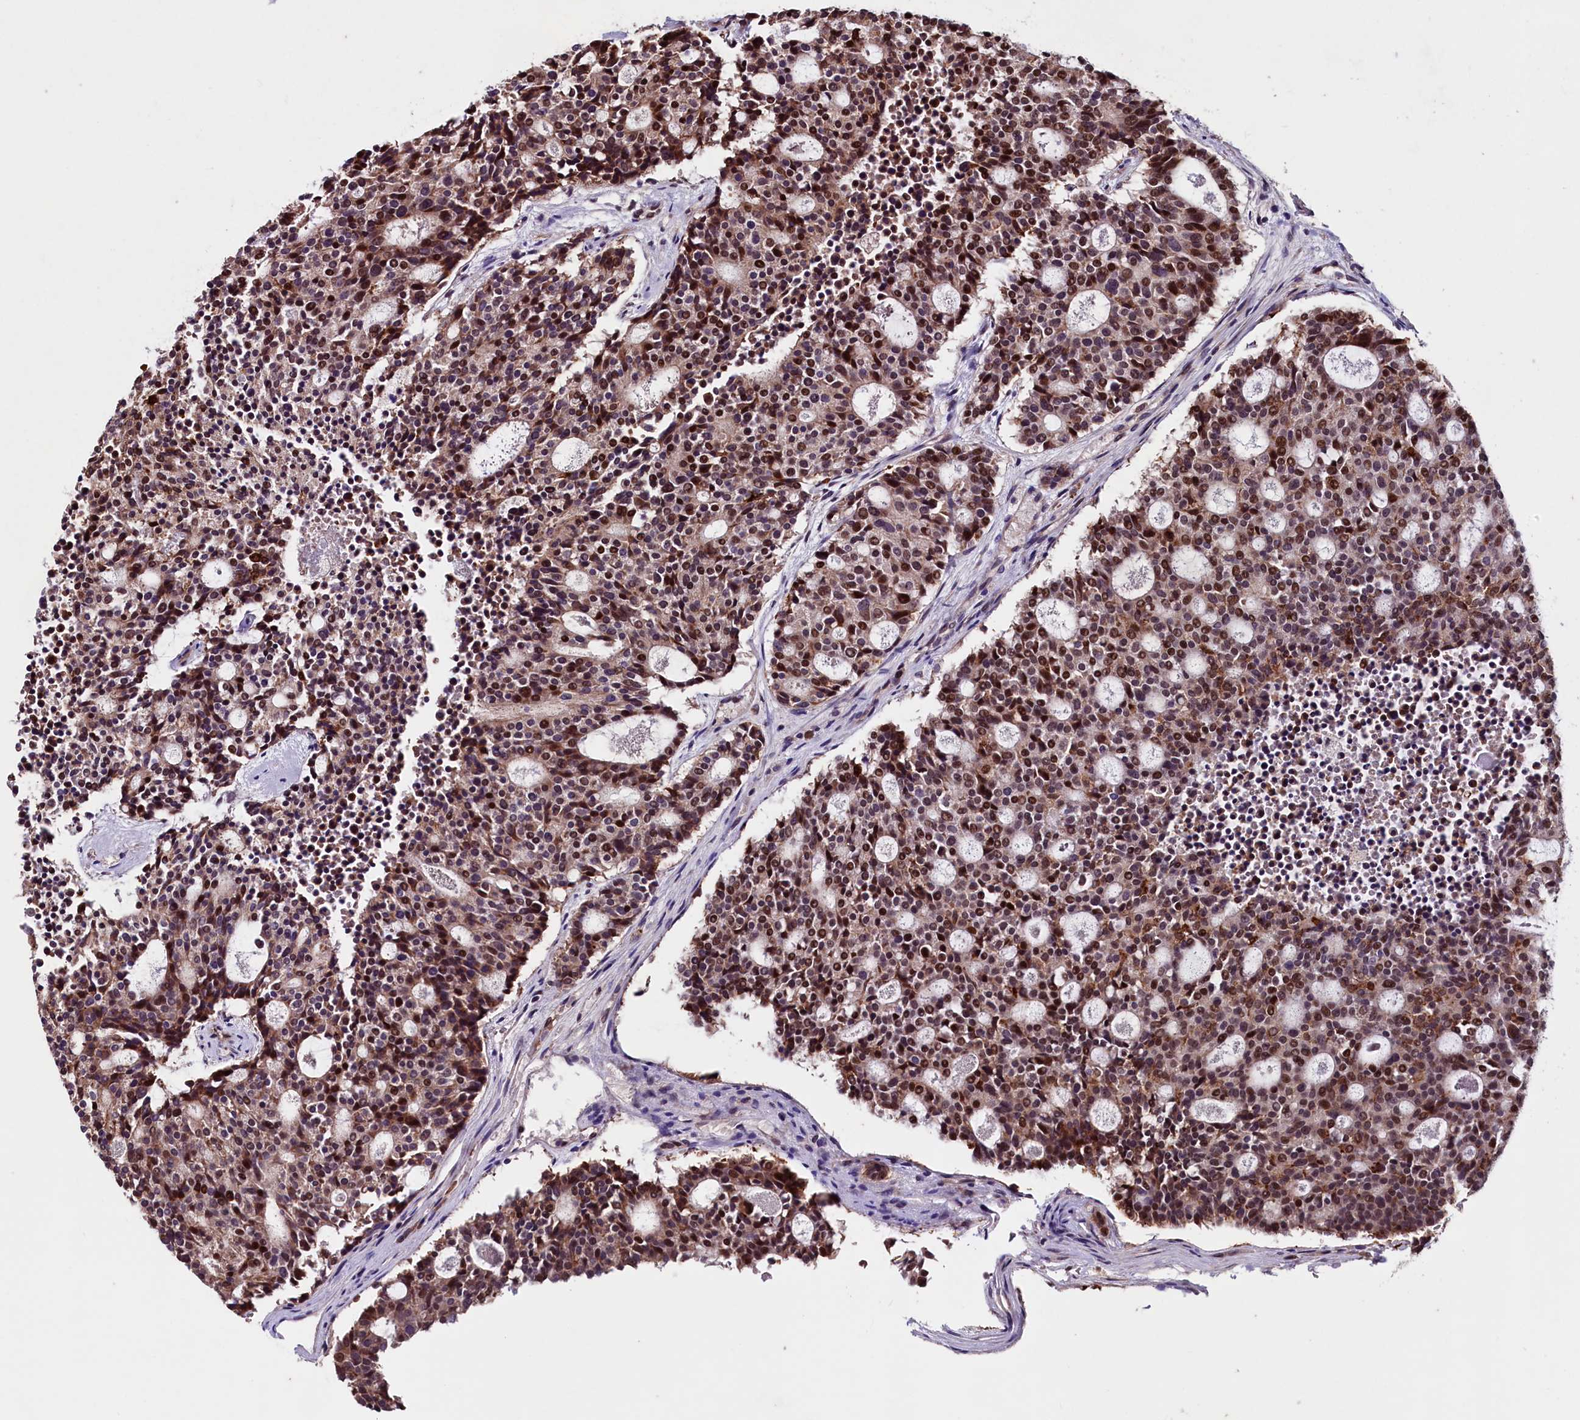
{"staining": {"intensity": "moderate", "quantity": ">75%", "location": "cytoplasmic/membranous,nuclear"}, "tissue": "carcinoid", "cell_type": "Tumor cells", "image_type": "cancer", "snomed": [{"axis": "morphology", "description": "Carcinoid, malignant, NOS"}, {"axis": "topography", "description": "Pancreas"}], "caption": "Protein analysis of malignant carcinoid tissue shows moderate cytoplasmic/membranous and nuclear positivity in about >75% of tumor cells.", "gene": "RNMT", "patient": {"sex": "female", "age": 54}}